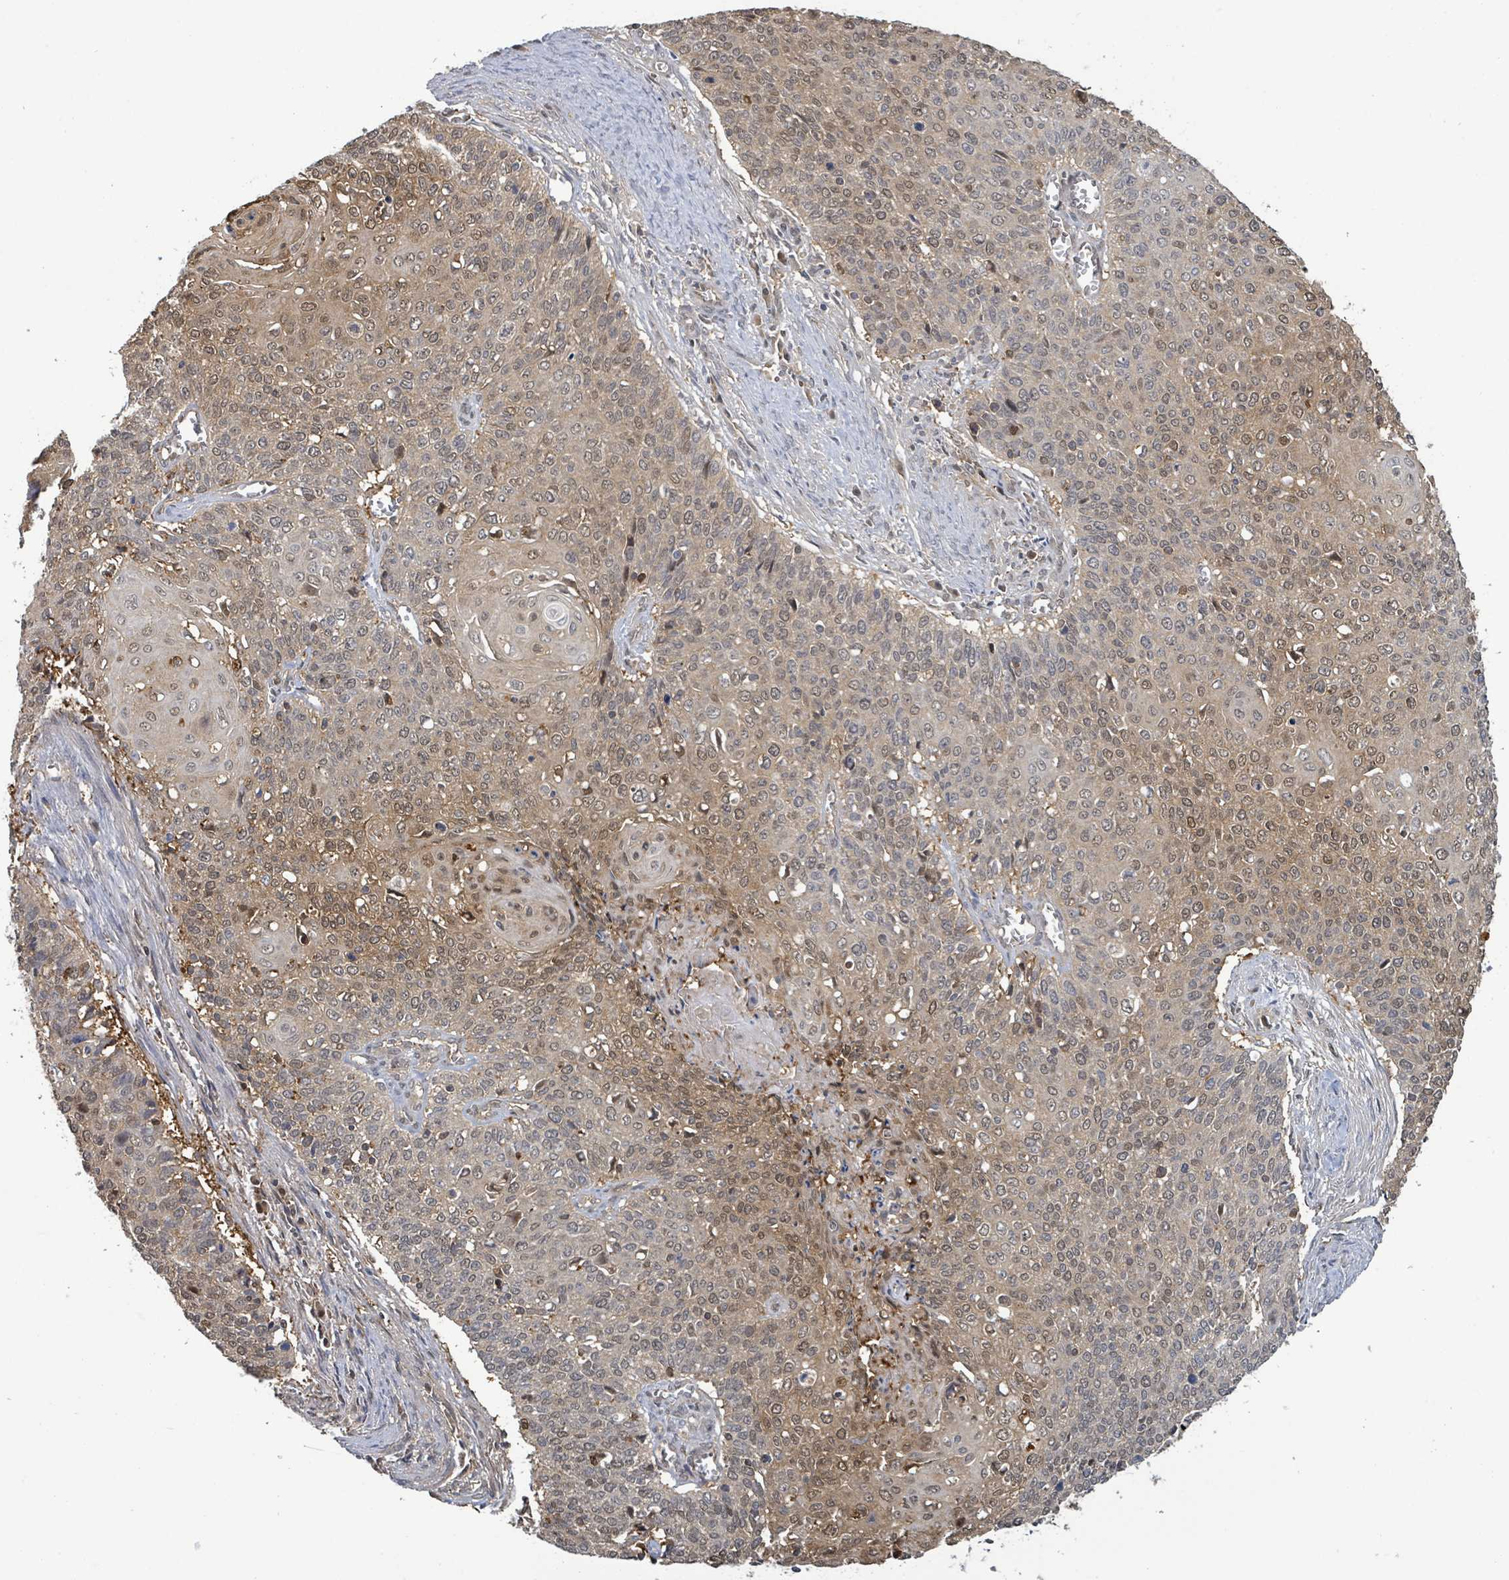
{"staining": {"intensity": "weak", "quantity": "25%-75%", "location": "cytoplasmic/membranous,nuclear"}, "tissue": "cervical cancer", "cell_type": "Tumor cells", "image_type": "cancer", "snomed": [{"axis": "morphology", "description": "Squamous cell carcinoma, NOS"}, {"axis": "topography", "description": "Cervix"}], "caption": "A micrograph of human squamous cell carcinoma (cervical) stained for a protein reveals weak cytoplasmic/membranous and nuclear brown staining in tumor cells.", "gene": "PGAM1", "patient": {"sex": "female", "age": 39}}